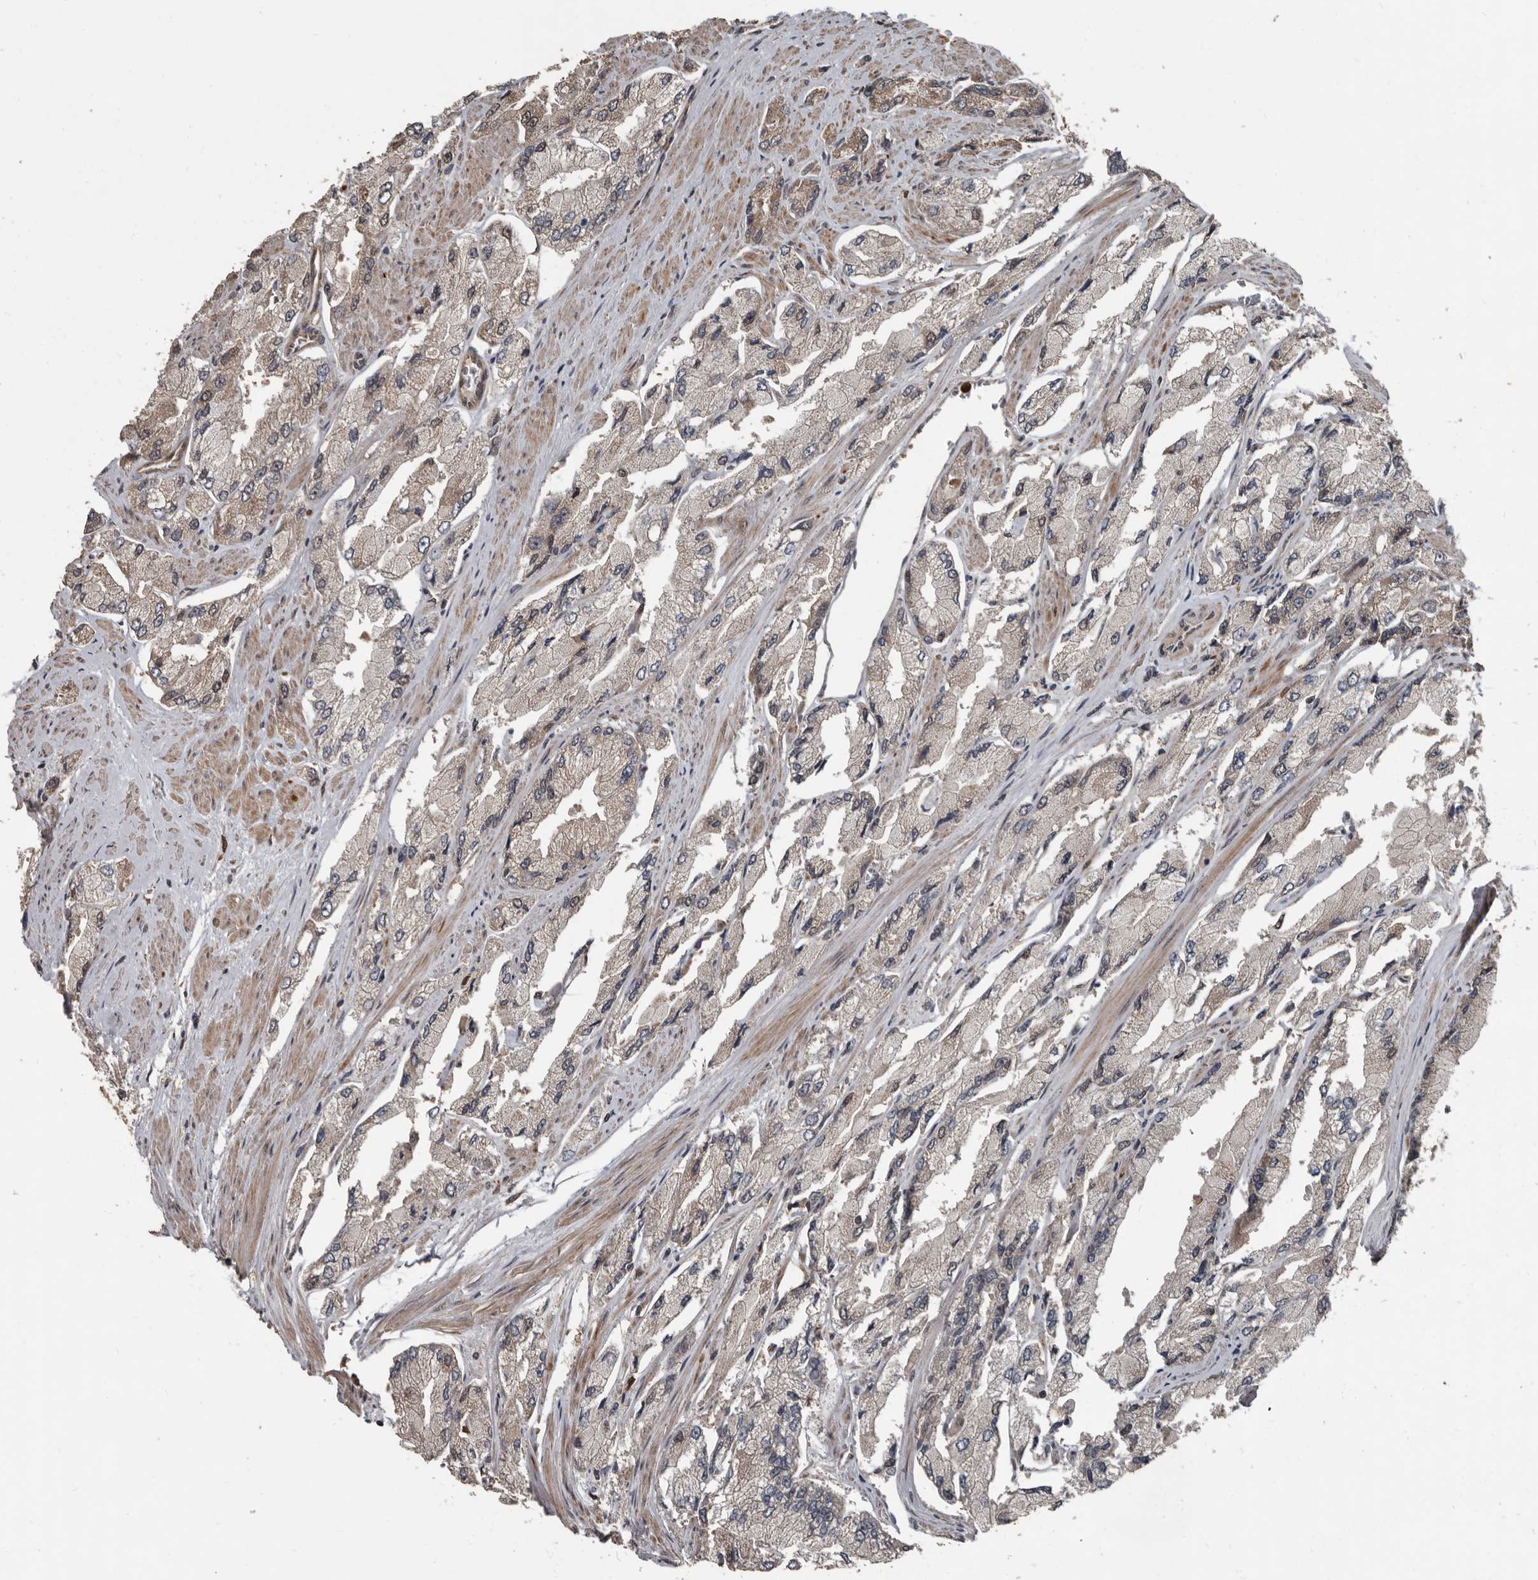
{"staining": {"intensity": "weak", "quantity": "<25%", "location": "cytoplasmic/membranous,nuclear"}, "tissue": "prostate cancer", "cell_type": "Tumor cells", "image_type": "cancer", "snomed": [{"axis": "morphology", "description": "Adenocarcinoma, High grade"}, {"axis": "topography", "description": "Prostate"}], "caption": "Protein analysis of prostate cancer displays no significant positivity in tumor cells.", "gene": "FSBP", "patient": {"sex": "male", "age": 58}}